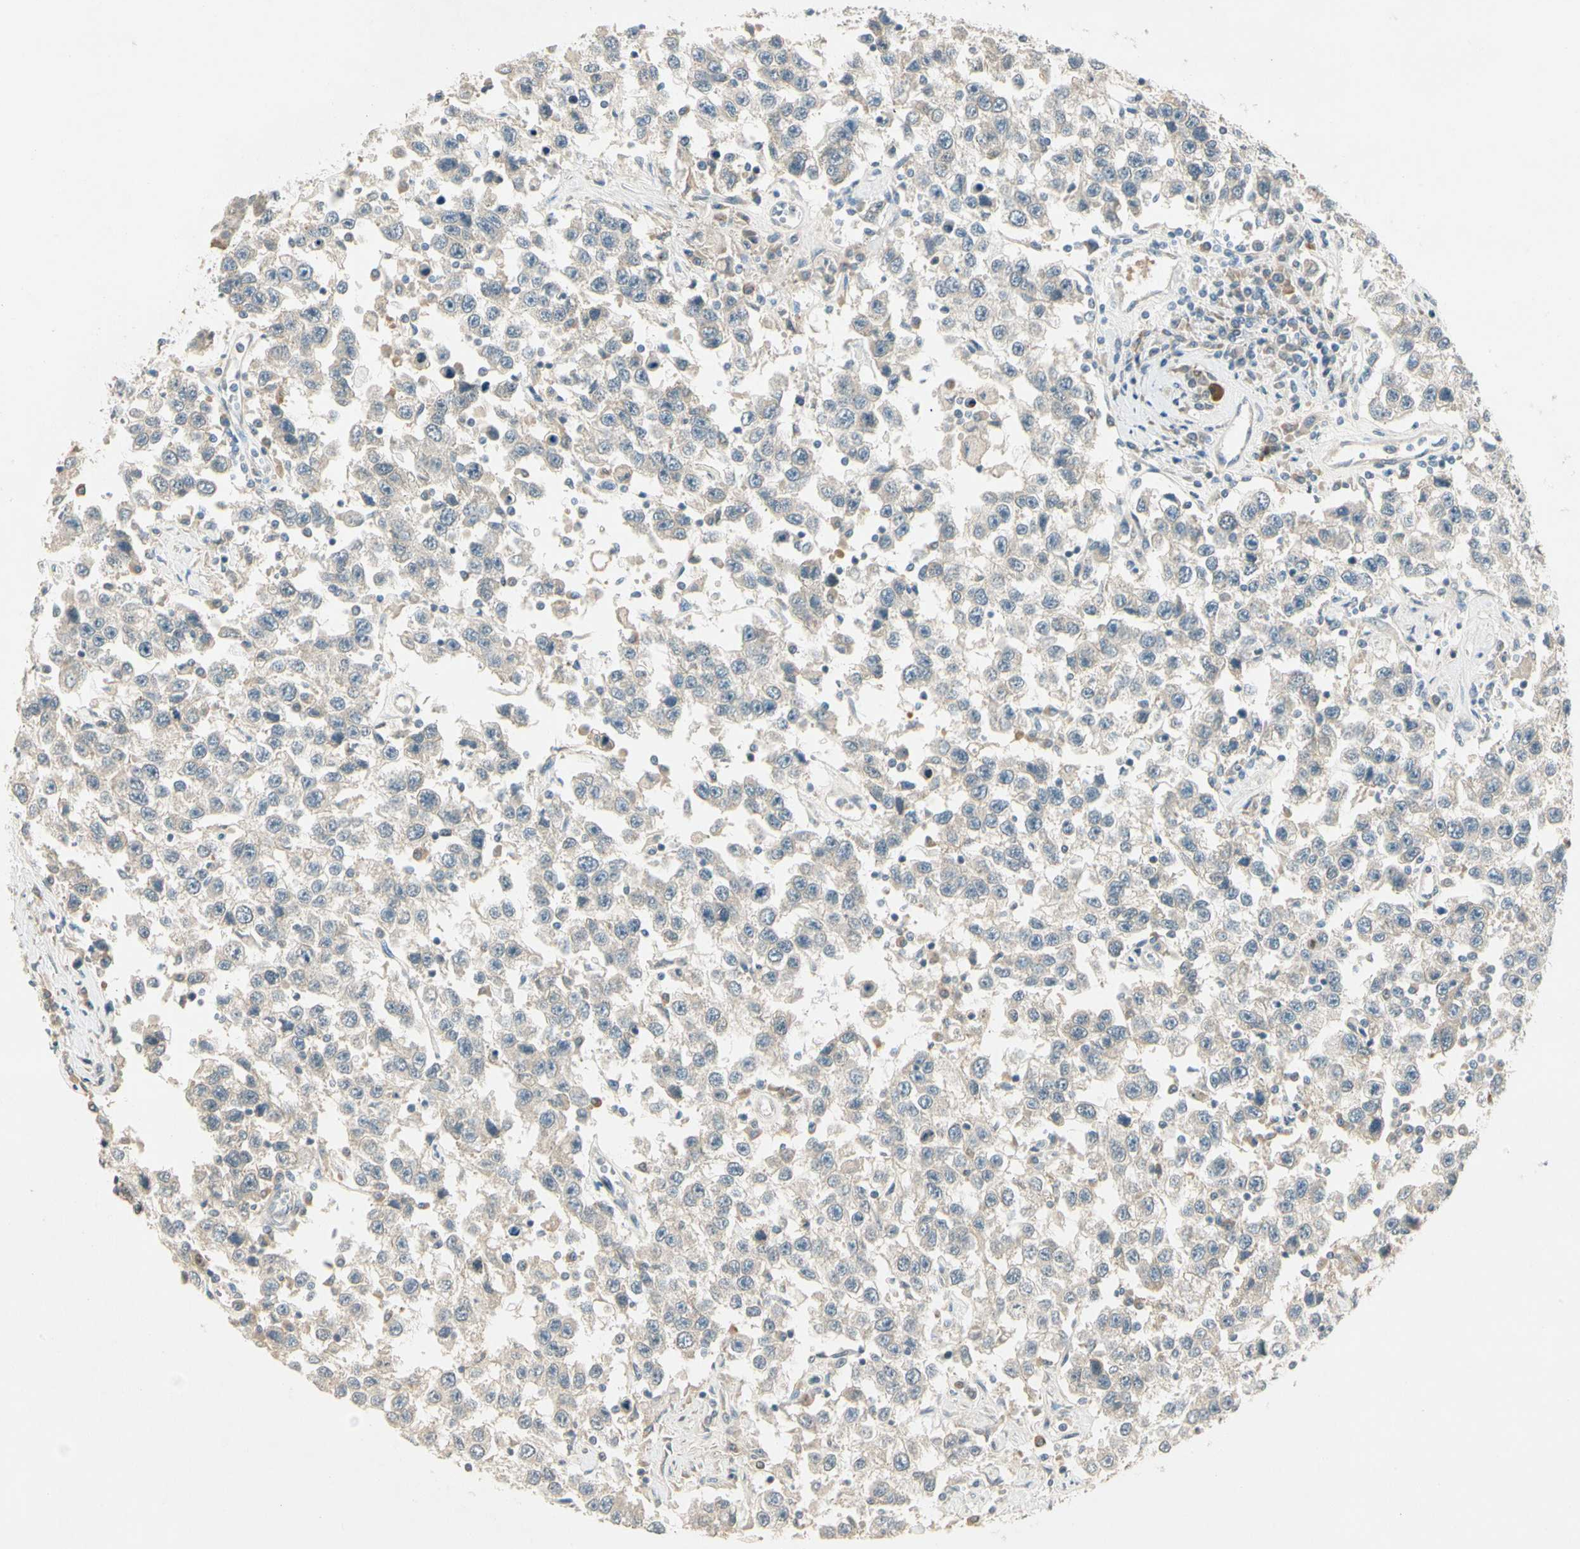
{"staining": {"intensity": "negative", "quantity": "none", "location": "none"}, "tissue": "testis cancer", "cell_type": "Tumor cells", "image_type": "cancer", "snomed": [{"axis": "morphology", "description": "Seminoma, NOS"}, {"axis": "topography", "description": "Testis"}], "caption": "Immunohistochemical staining of human testis cancer exhibits no significant expression in tumor cells.", "gene": "PCDHB15", "patient": {"sex": "male", "age": 41}}